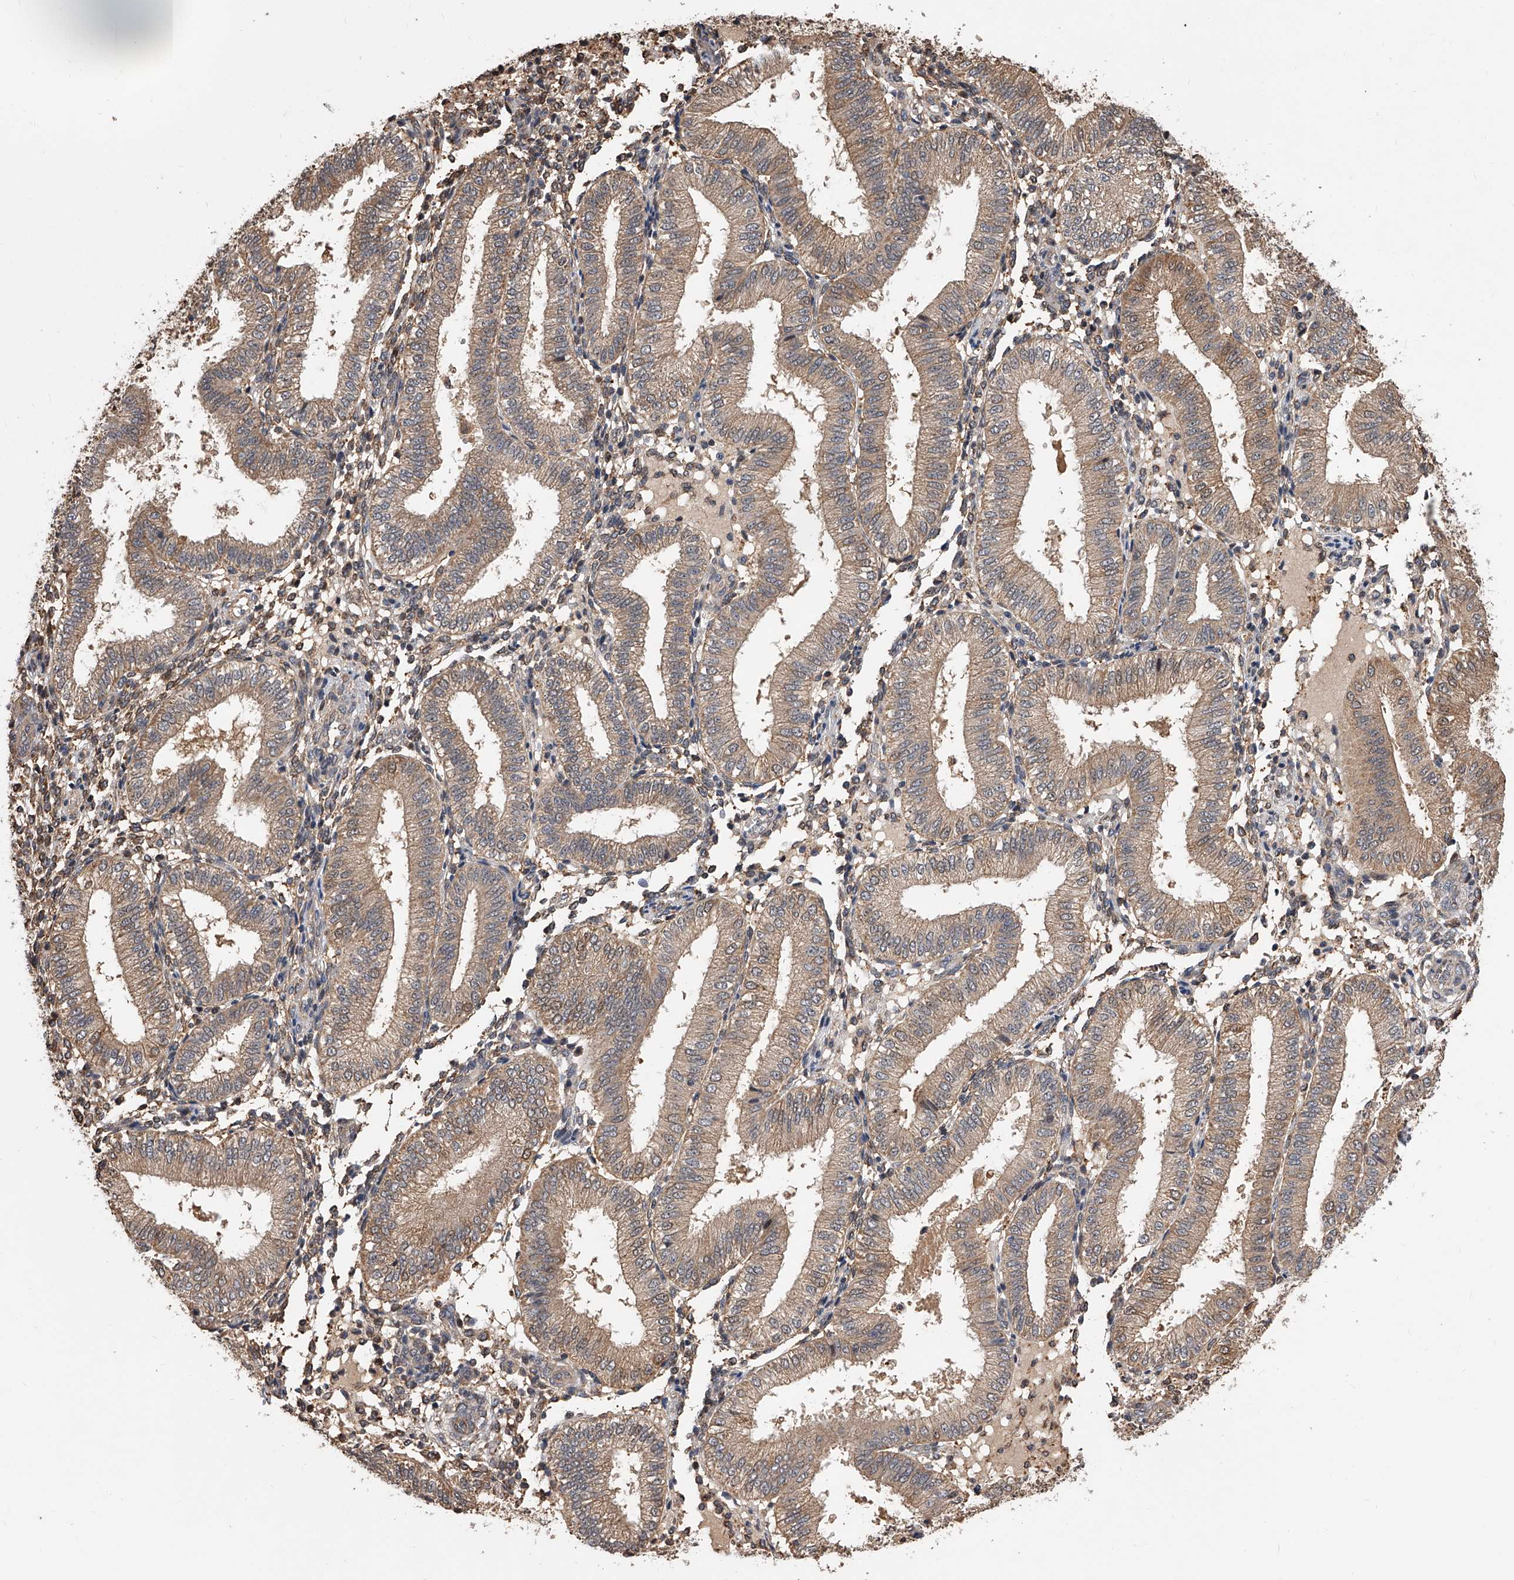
{"staining": {"intensity": "weak", "quantity": "25%-75%", "location": "cytoplasmic/membranous"}, "tissue": "endometrium", "cell_type": "Cells in endometrial stroma", "image_type": "normal", "snomed": [{"axis": "morphology", "description": "Normal tissue, NOS"}, {"axis": "topography", "description": "Endometrium"}], "caption": "This histopathology image demonstrates IHC staining of unremarkable endometrium, with low weak cytoplasmic/membranous staining in about 25%-75% of cells in endometrial stroma.", "gene": "GMDS", "patient": {"sex": "female", "age": 39}}